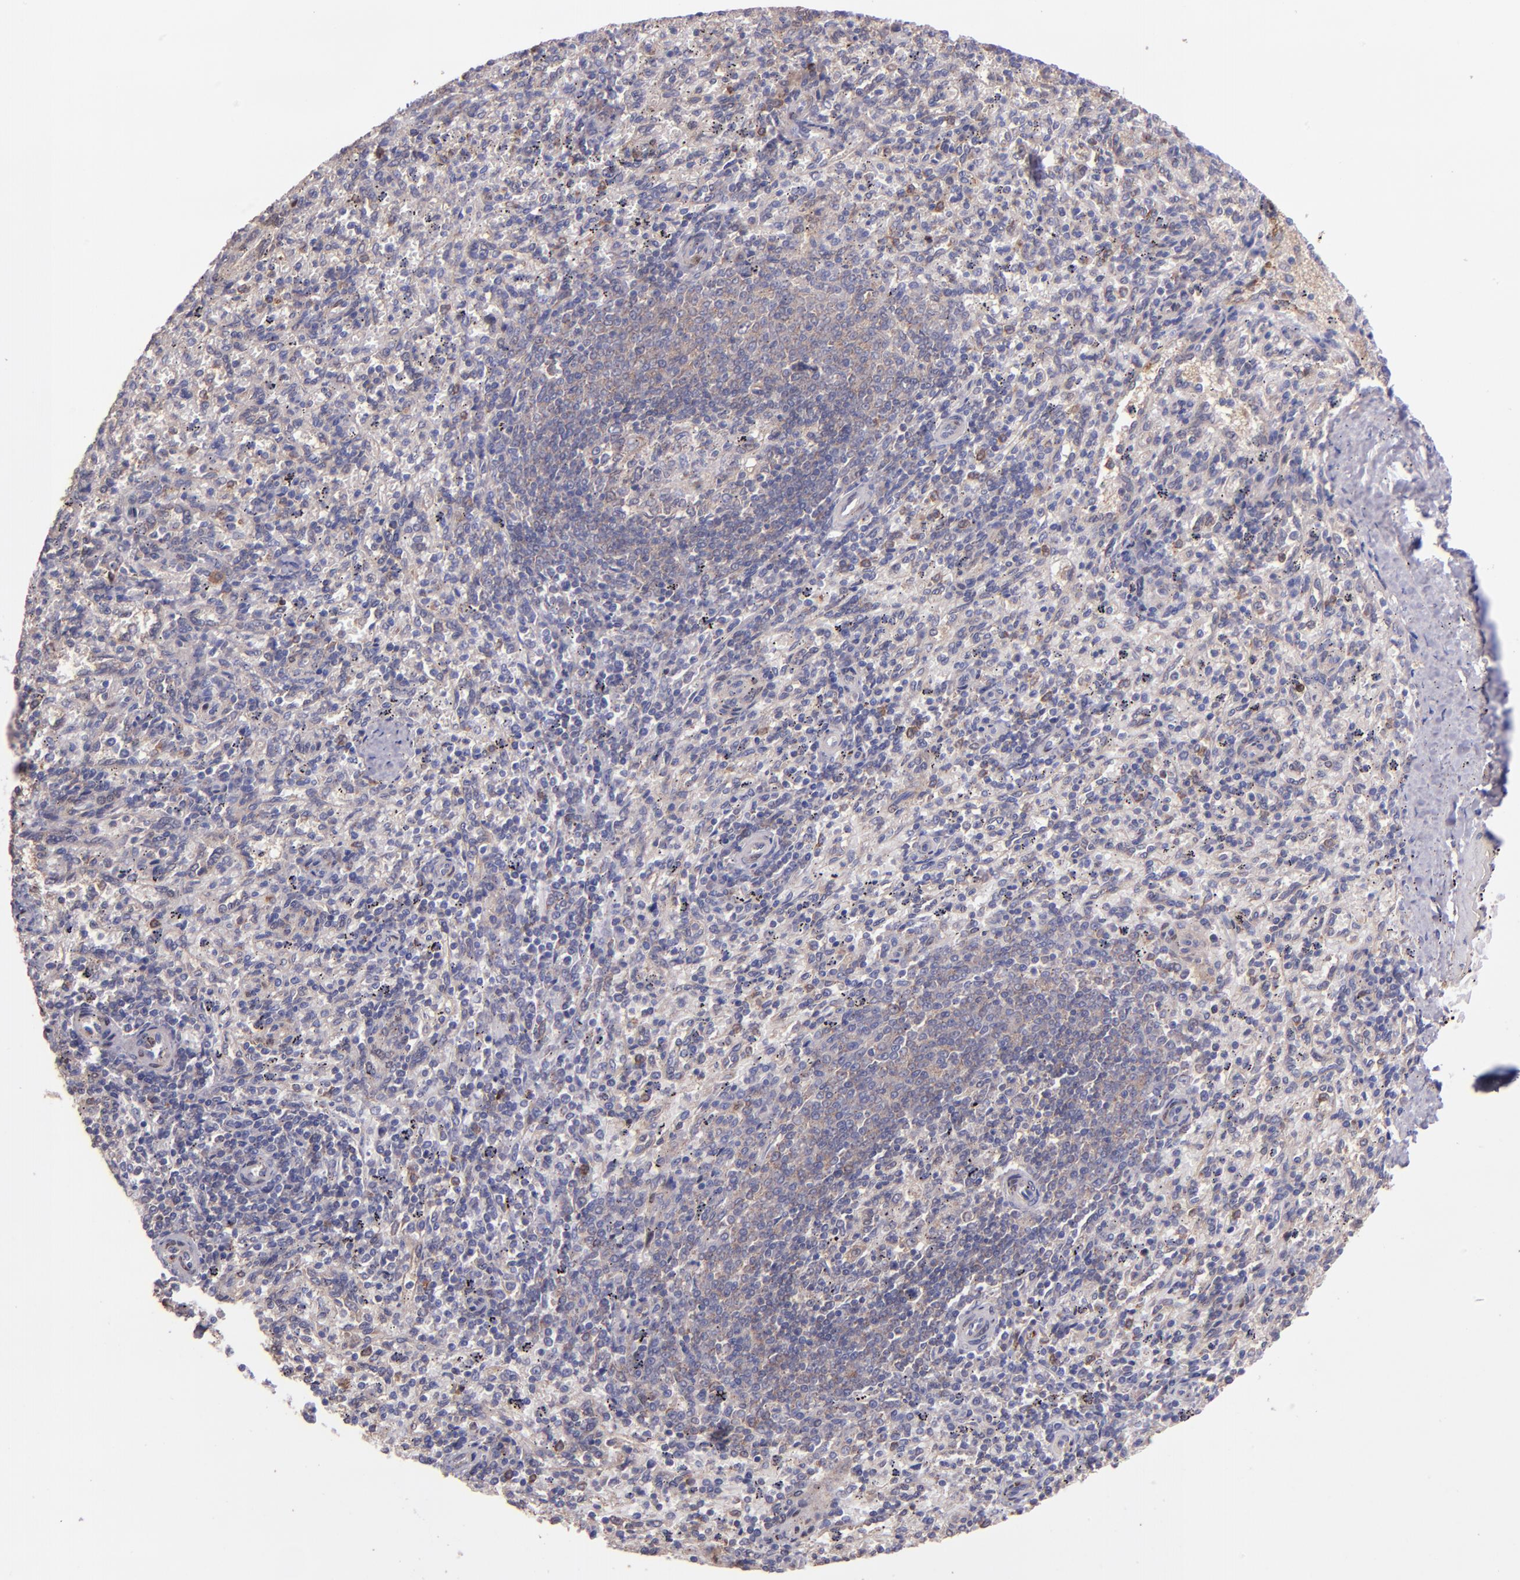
{"staining": {"intensity": "moderate", "quantity": "<25%", "location": "cytoplasmic/membranous"}, "tissue": "spleen", "cell_type": "Cells in red pulp", "image_type": "normal", "snomed": [{"axis": "morphology", "description": "Normal tissue, NOS"}, {"axis": "topography", "description": "Spleen"}], "caption": "High-power microscopy captured an immunohistochemistry (IHC) histopathology image of benign spleen, revealing moderate cytoplasmic/membranous staining in about <25% of cells in red pulp. The staining is performed using DAB (3,3'-diaminobenzidine) brown chromogen to label protein expression. The nuclei are counter-stained blue using hematoxylin.", "gene": "WASH6P", "patient": {"sex": "female", "age": 10}}